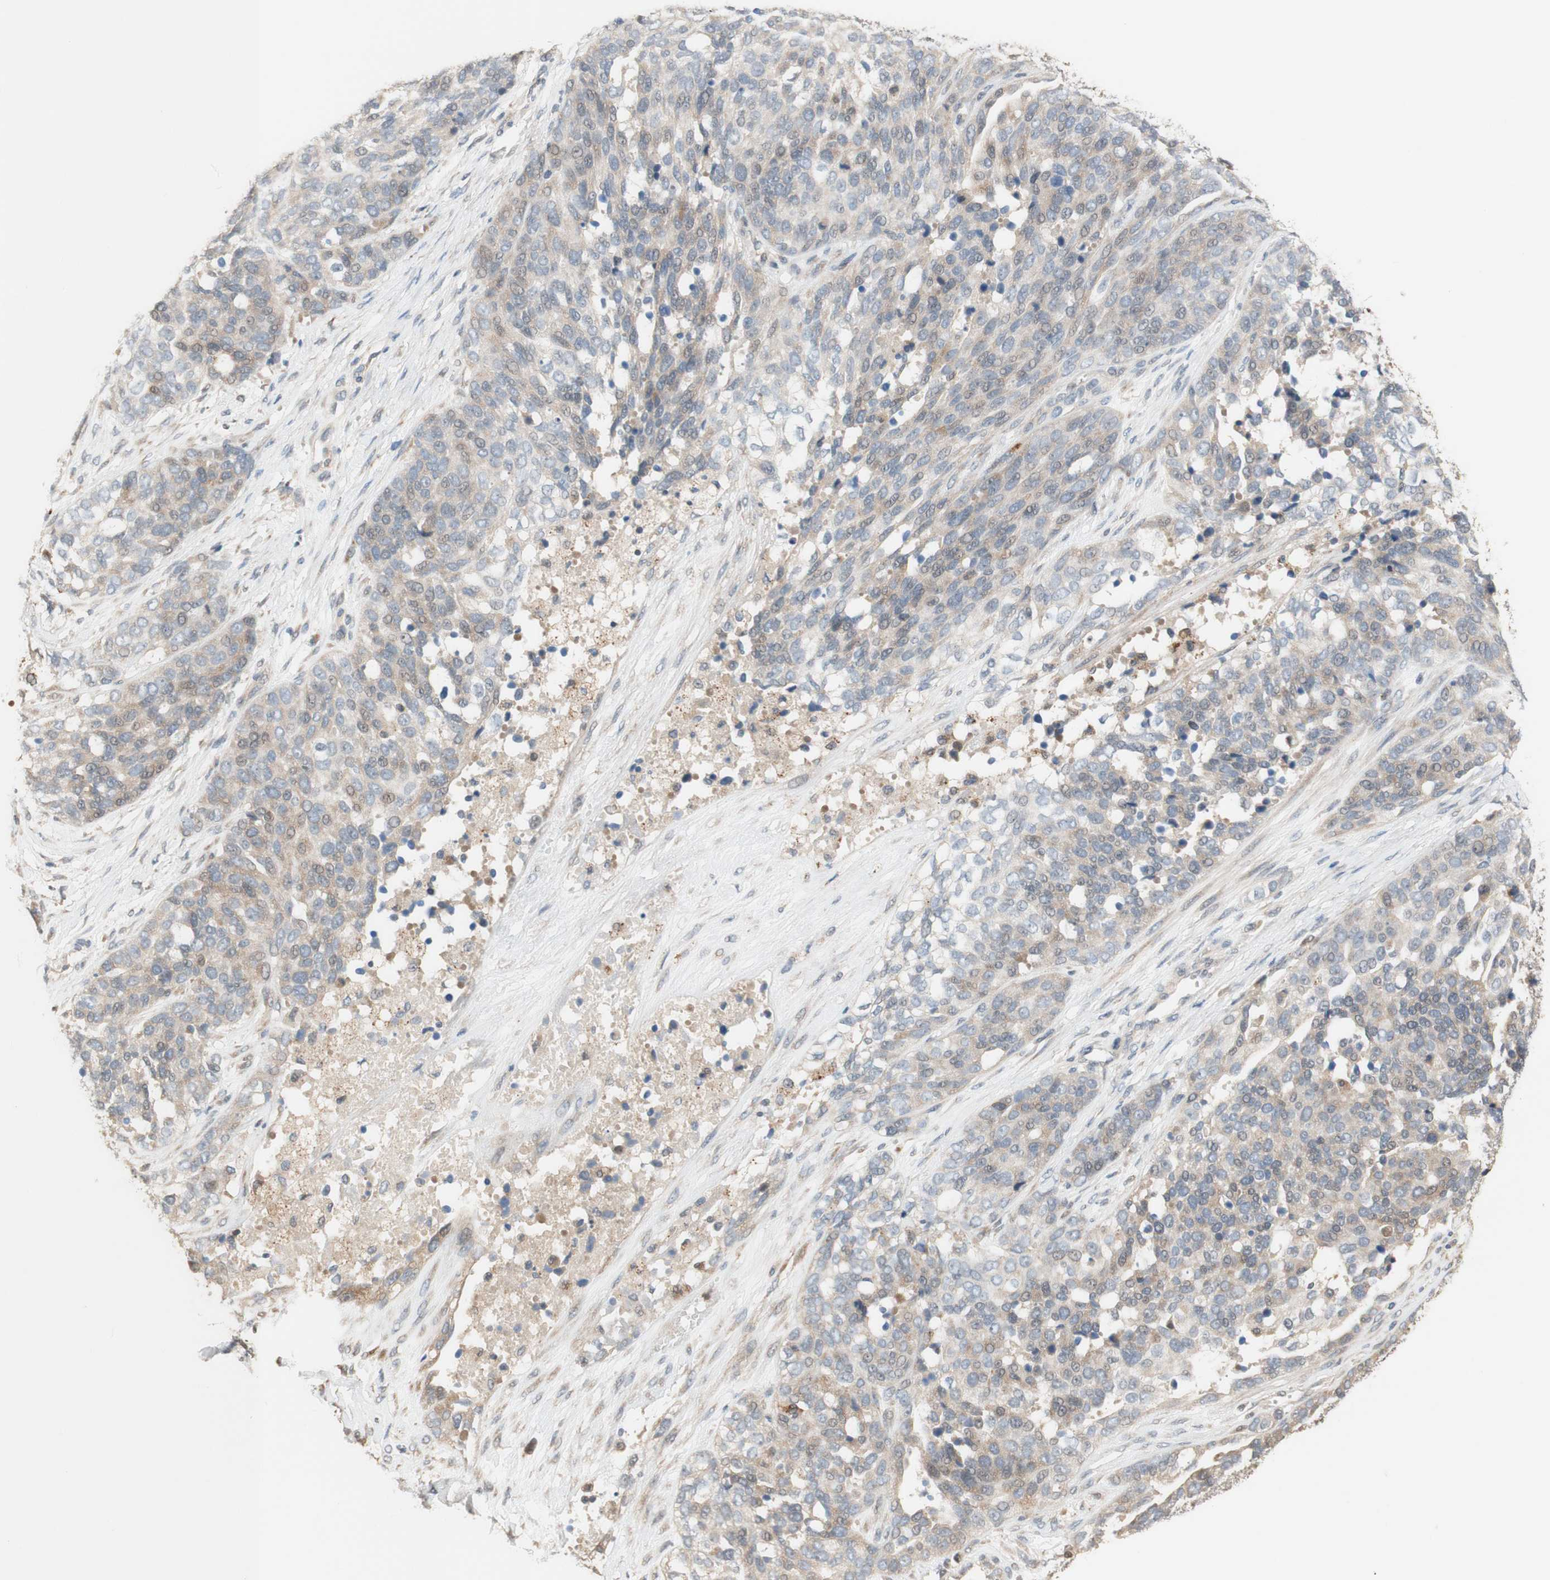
{"staining": {"intensity": "negative", "quantity": "none", "location": "none"}, "tissue": "ovarian cancer", "cell_type": "Tumor cells", "image_type": "cancer", "snomed": [{"axis": "morphology", "description": "Cystadenocarcinoma, serous, NOS"}, {"axis": "topography", "description": "Ovary"}], "caption": "An immunohistochemistry (IHC) histopathology image of serous cystadenocarcinoma (ovarian) is shown. There is no staining in tumor cells of serous cystadenocarcinoma (ovarian). (DAB (3,3'-diaminobenzidine) IHC visualized using brightfield microscopy, high magnification).", "gene": "PTPN21", "patient": {"sex": "female", "age": 44}}